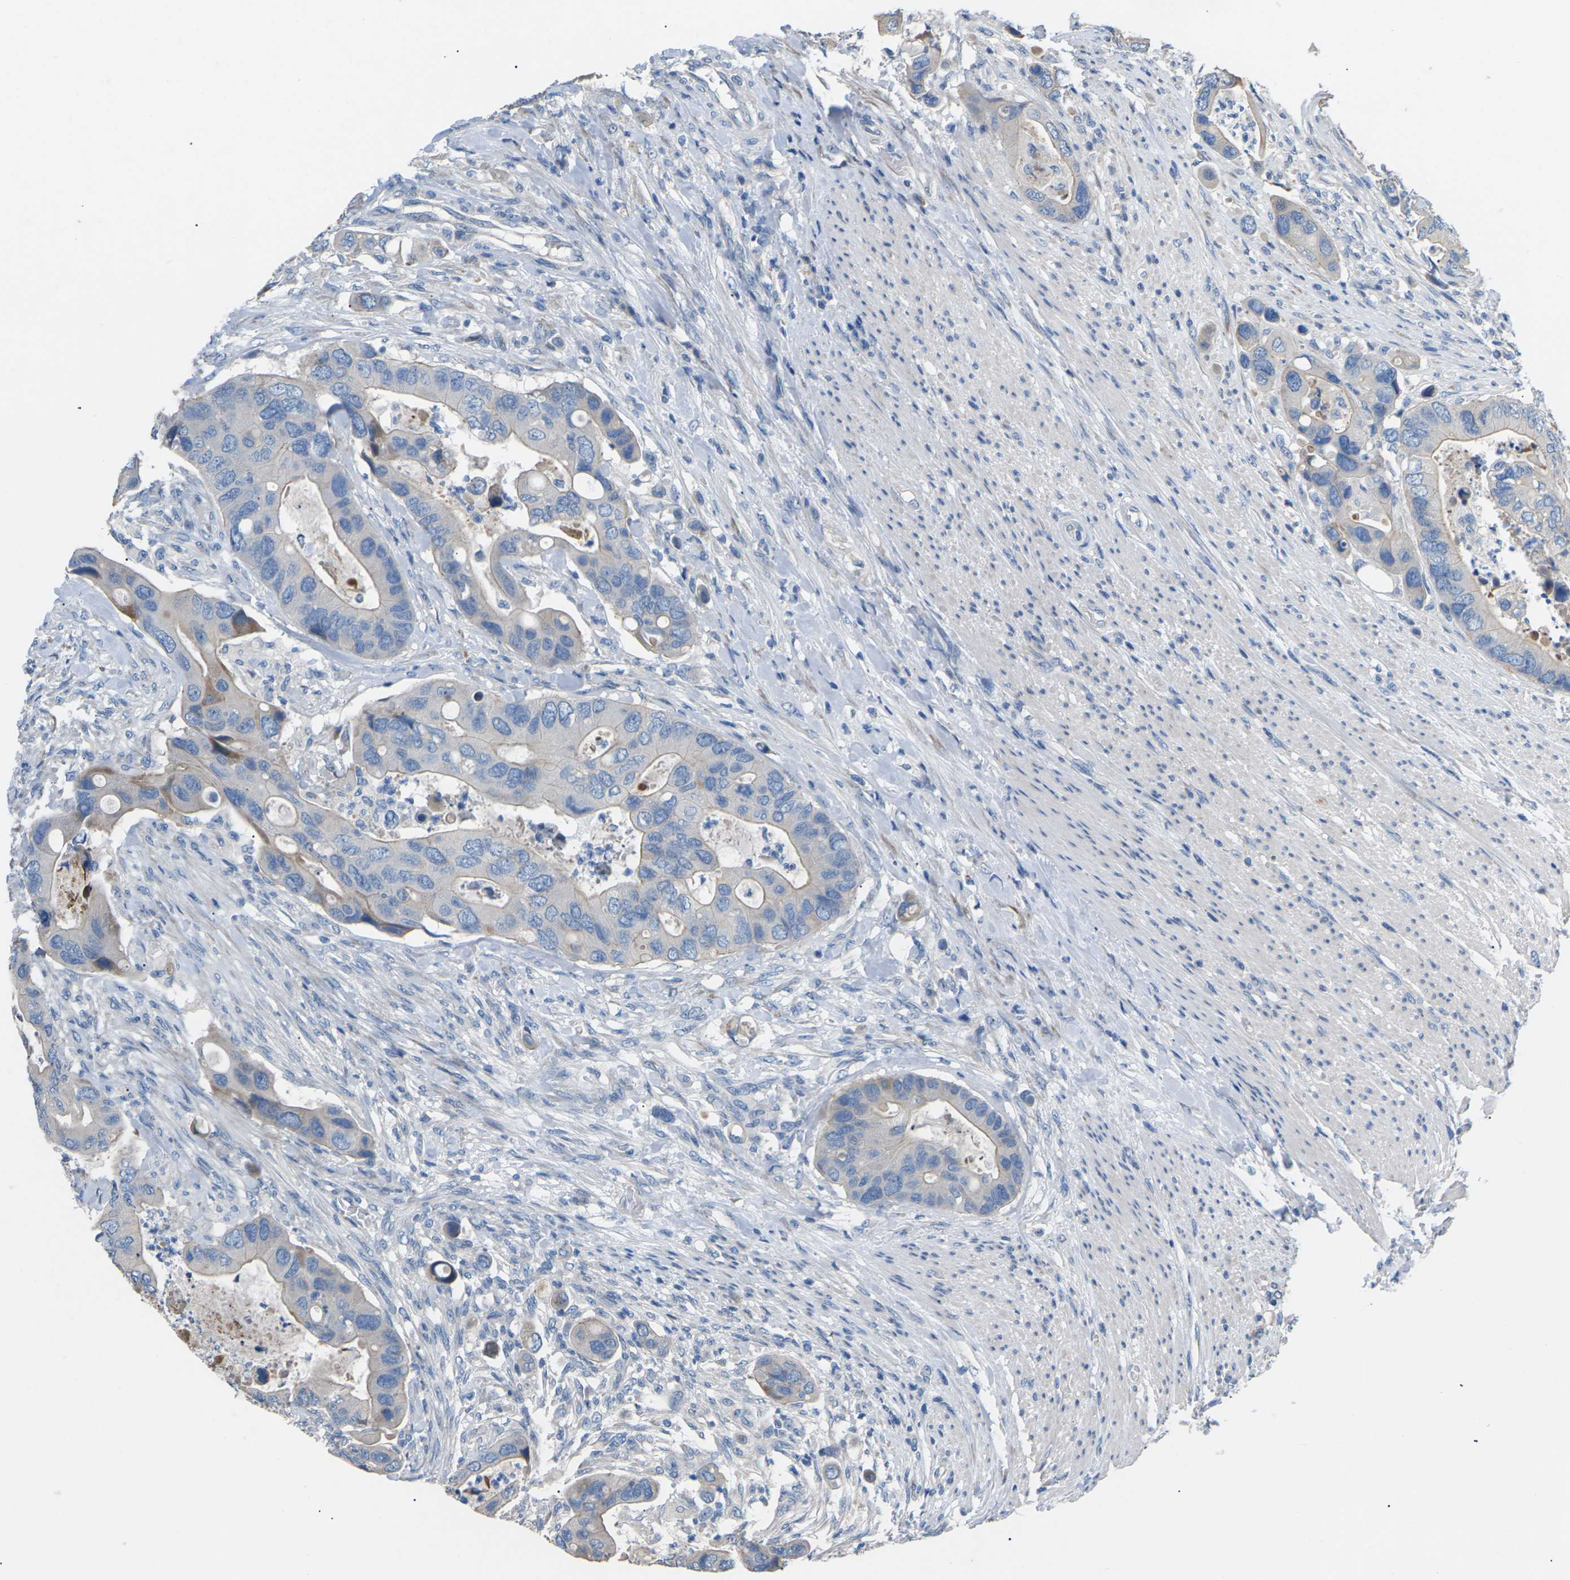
{"staining": {"intensity": "moderate", "quantity": "<25%", "location": "cytoplasmic/membranous"}, "tissue": "colorectal cancer", "cell_type": "Tumor cells", "image_type": "cancer", "snomed": [{"axis": "morphology", "description": "Adenocarcinoma, NOS"}, {"axis": "topography", "description": "Rectum"}], "caption": "Immunohistochemistry (IHC) photomicrograph of human colorectal cancer (adenocarcinoma) stained for a protein (brown), which reveals low levels of moderate cytoplasmic/membranous staining in approximately <25% of tumor cells.", "gene": "KLHDC8B", "patient": {"sex": "female", "age": 57}}